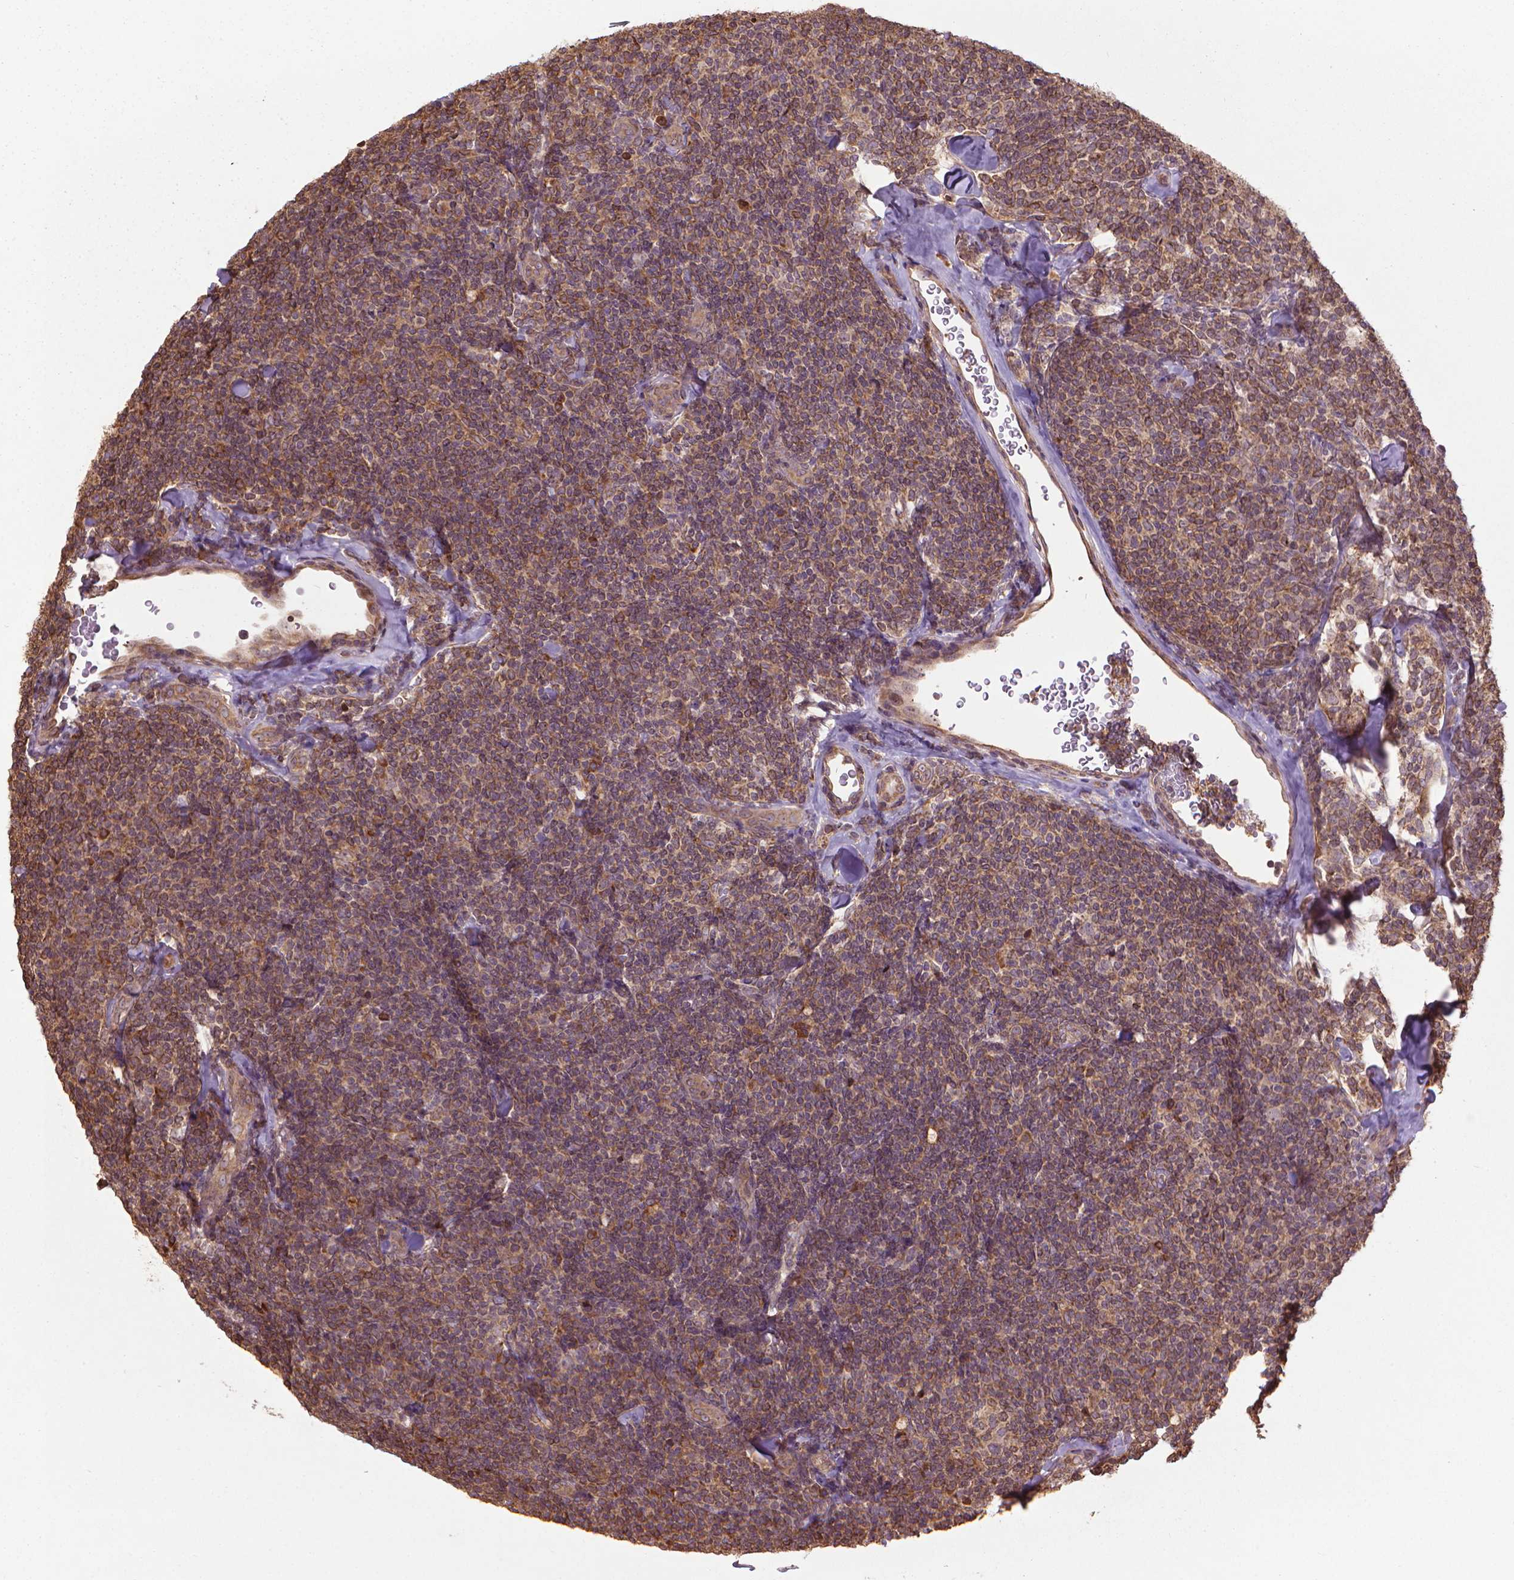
{"staining": {"intensity": "moderate", "quantity": ">75%", "location": "cytoplasmic/membranous"}, "tissue": "lymphoma", "cell_type": "Tumor cells", "image_type": "cancer", "snomed": [{"axis": "morphology", "description": "Malignant lymphoma, non-Hodgkin's type, Low grade"}, {"axis": "topography", "description": "Lymph node"}], "caption": "The histopathology image shows immunohistochemical staining of low-grade malignant lymphoma, non-Hodgkin's type. There is moderate cytoplasmic/membranous staining is appreciated in about >75% of tumor cells.", "gene": "GAS1", "patient": {"sex": "female", "age": 56}}